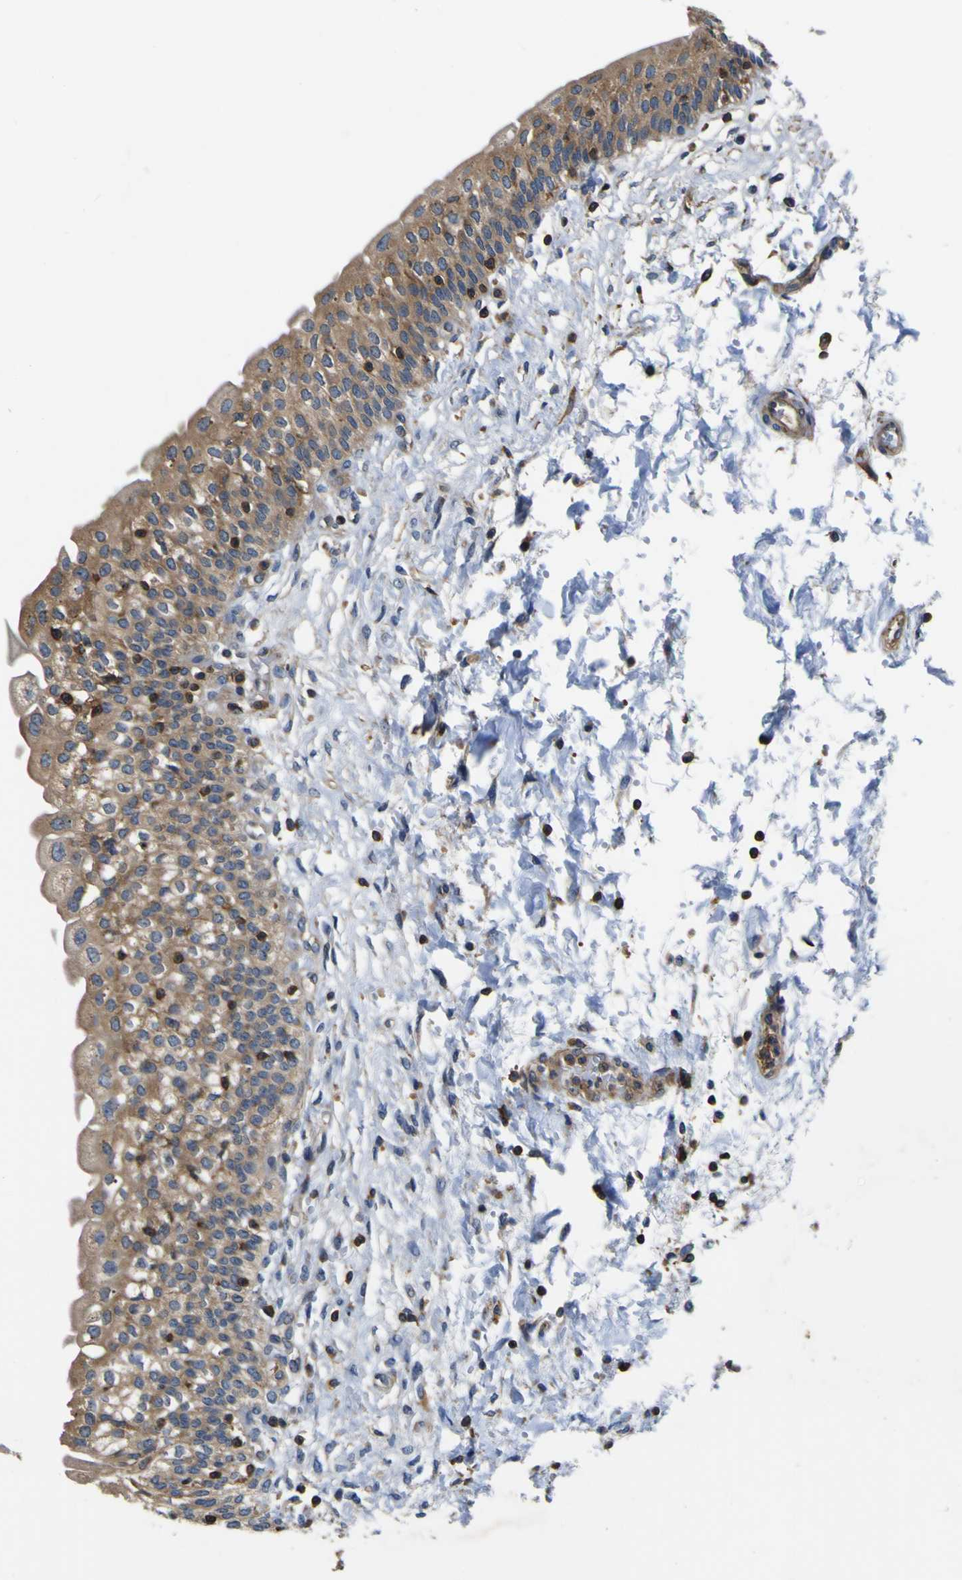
{"staining": {"intensity": "strong", "quantity": ">75%", "location": "cytoplasmic/membranous"}, "tissue": "urinary bladder", "cell_type": "Urothelial cells", "image_type": "normal", "snomed": [{"axis": "morphology", "description": "Normal tissue, NOS"}, {"axis": "topography", "description": "Urinary bladder"}], "caption": "There is high levels of strong cytoplasmic/membranous positivity in urothelial cells of normal urinary bladder, as demonstrated by immunohistochemical staining (brown color).", "gene": "CNR2", "patient": {"sex": "male", "age": 55}}